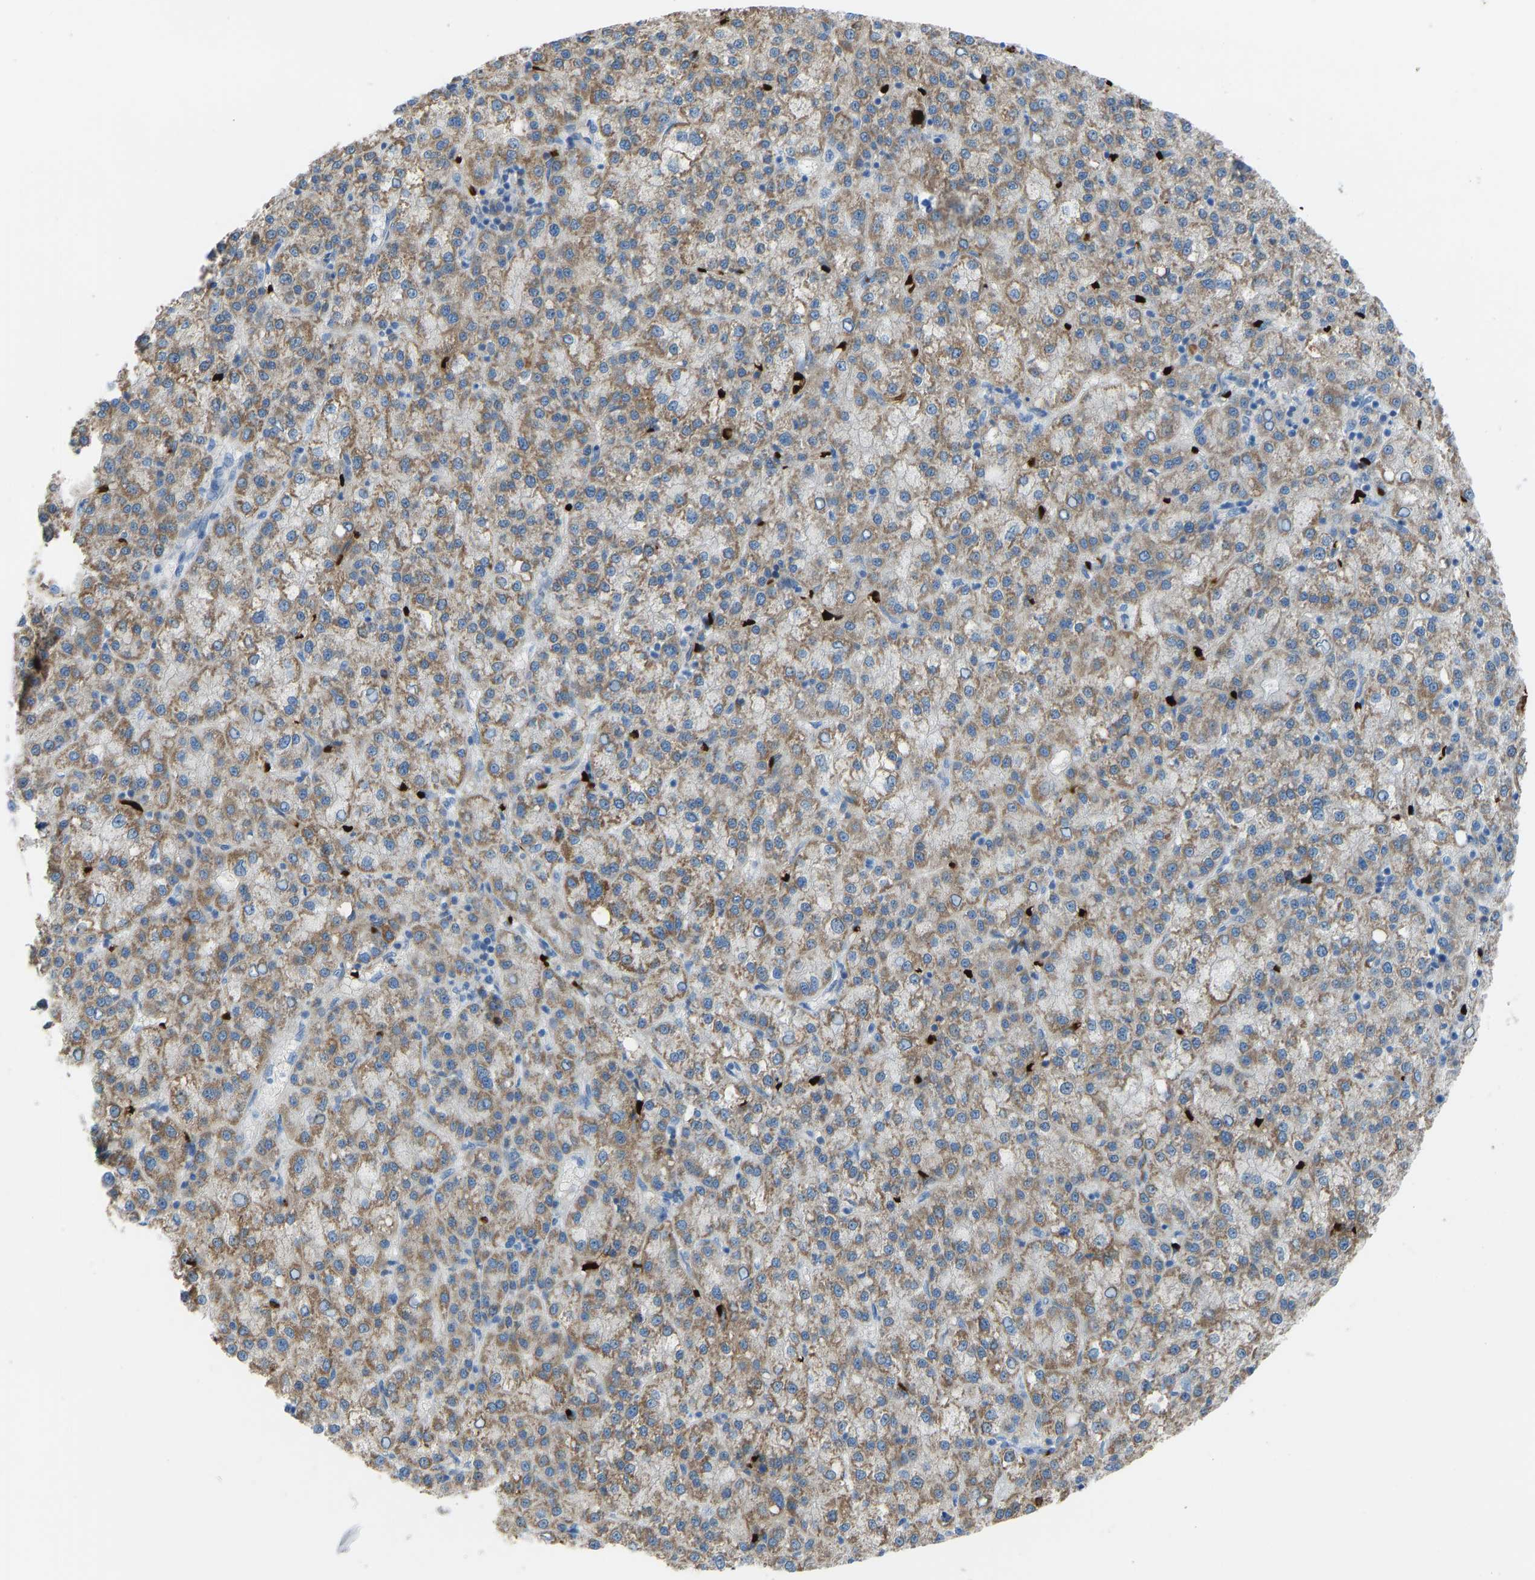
{"staining": {"intensity": "moderate", "quantity": ">75%", "location": "cytoplasmic/membranous"}, "tissue": "liver cancer", "cell_type": "Tumor cells", "image_type": "cancer", "snomed": [{"axis": "morphology", "description": "Carcinoma, Hepatocellular, NOS"}, {"axis": "topography", "description": "Liver"}], "caption": "Approximately >75% of tumor cells in liver hepatocellular carcinoma display moderate cytoplasmic/membranous protein positivity as visualized by brown immunohistochemical staining.", "gene": "PIGS", "patient": {"sex": "female", "age": 58}}